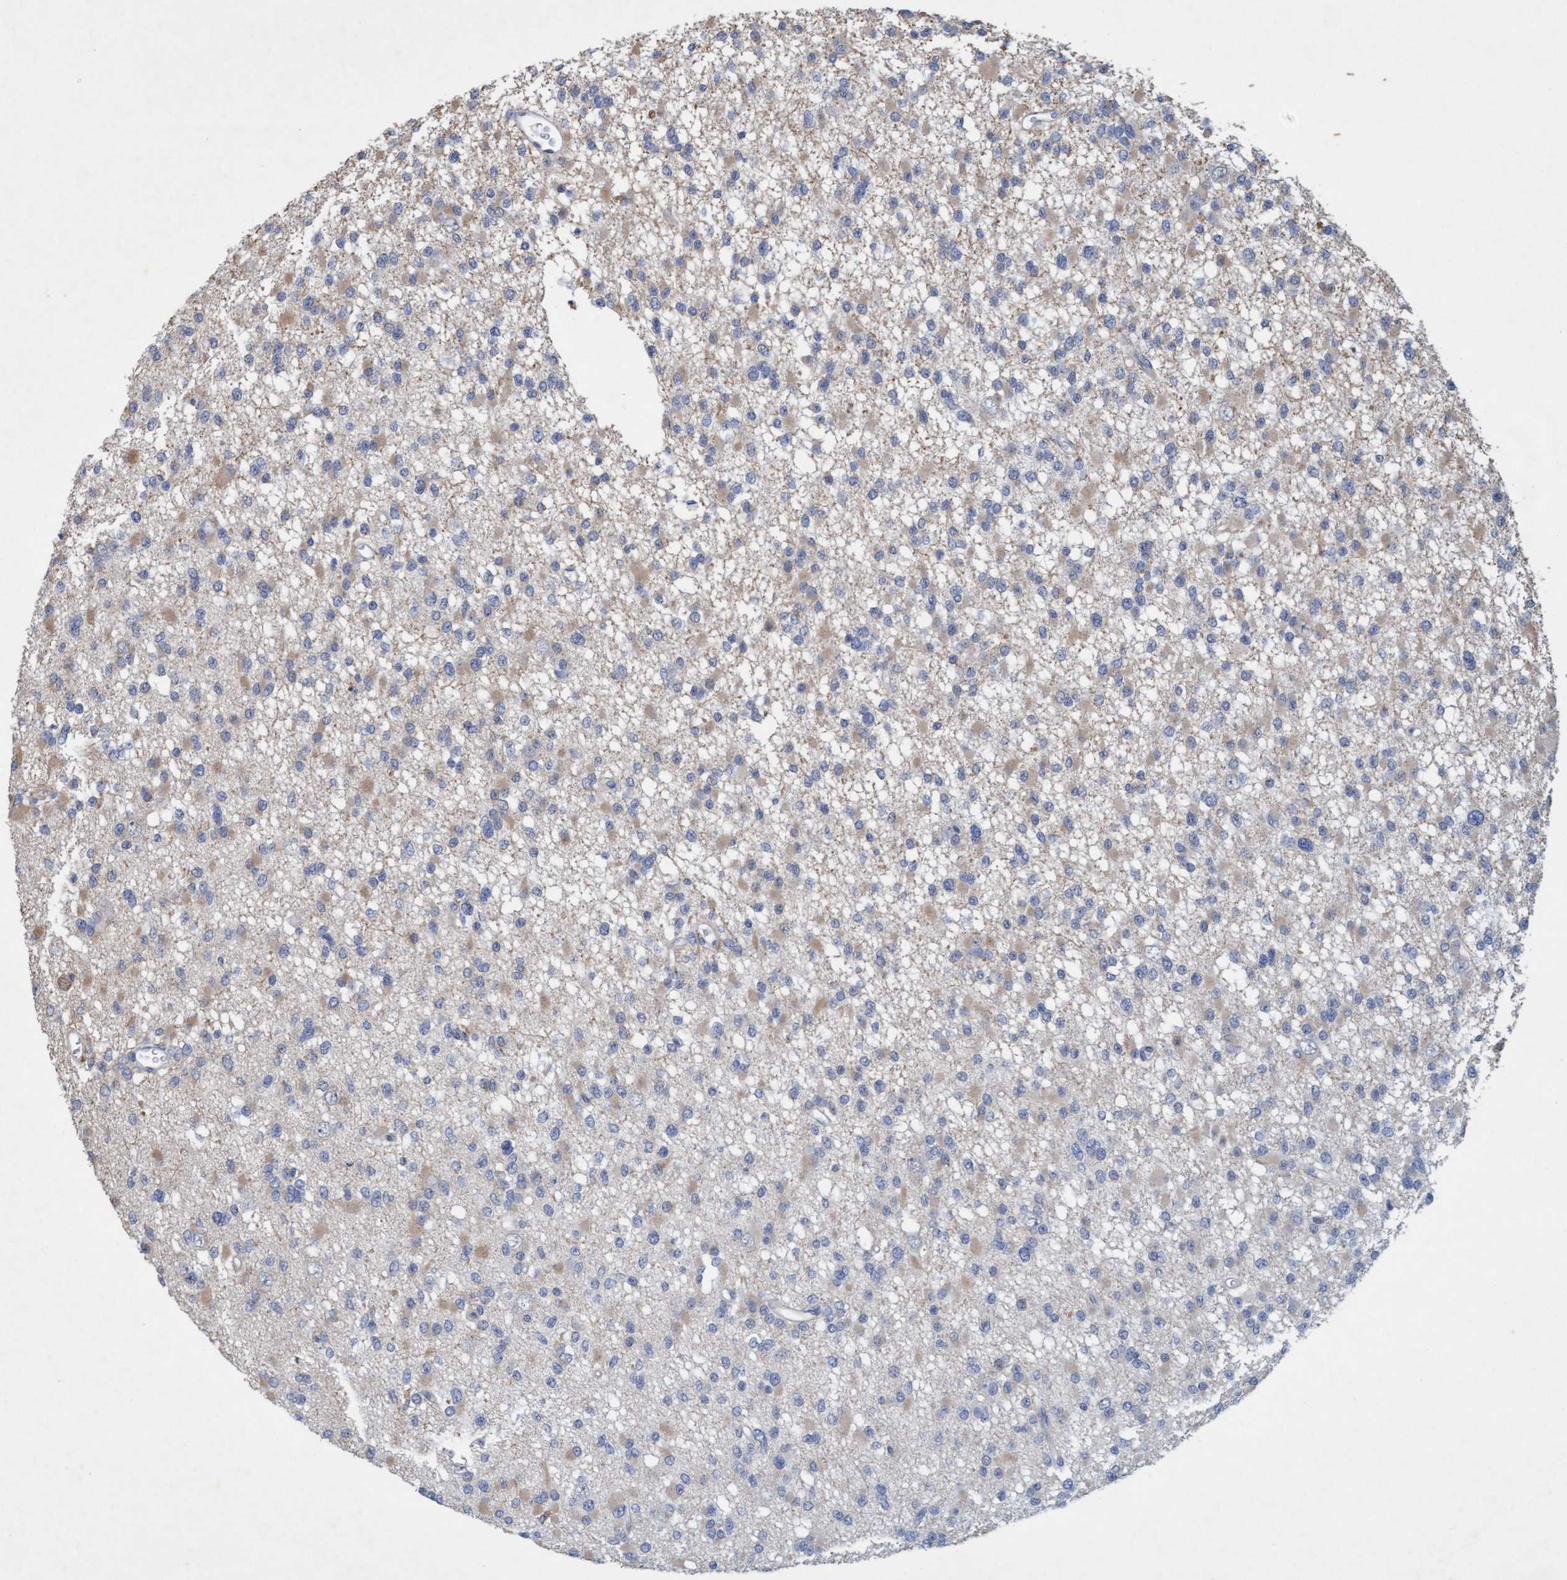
{"staining": {"intensity": "weak", "quantity": "25%-75%", "location": "cytoplasmic/membranous"}, "tissue": "glioma", "cell_type": "Tumor cells", "image_type": "cancer", "snomed": [{"axis": "morphology", "description": "Glioma, malignant, Low grade"}, {"axis": "topography", "description": "Brain"}], "caption": "Protein staining demonstrates weak cytoplasmic/membranous expression in about 25%-75% of tumor cells in low-grade glioma (malignant). Immunohistochemistry stains the protein of interest in brown and the nuclei are stained blue.", "gene": "ZNF677", "patient": {"sex": "female", "age": 22}}